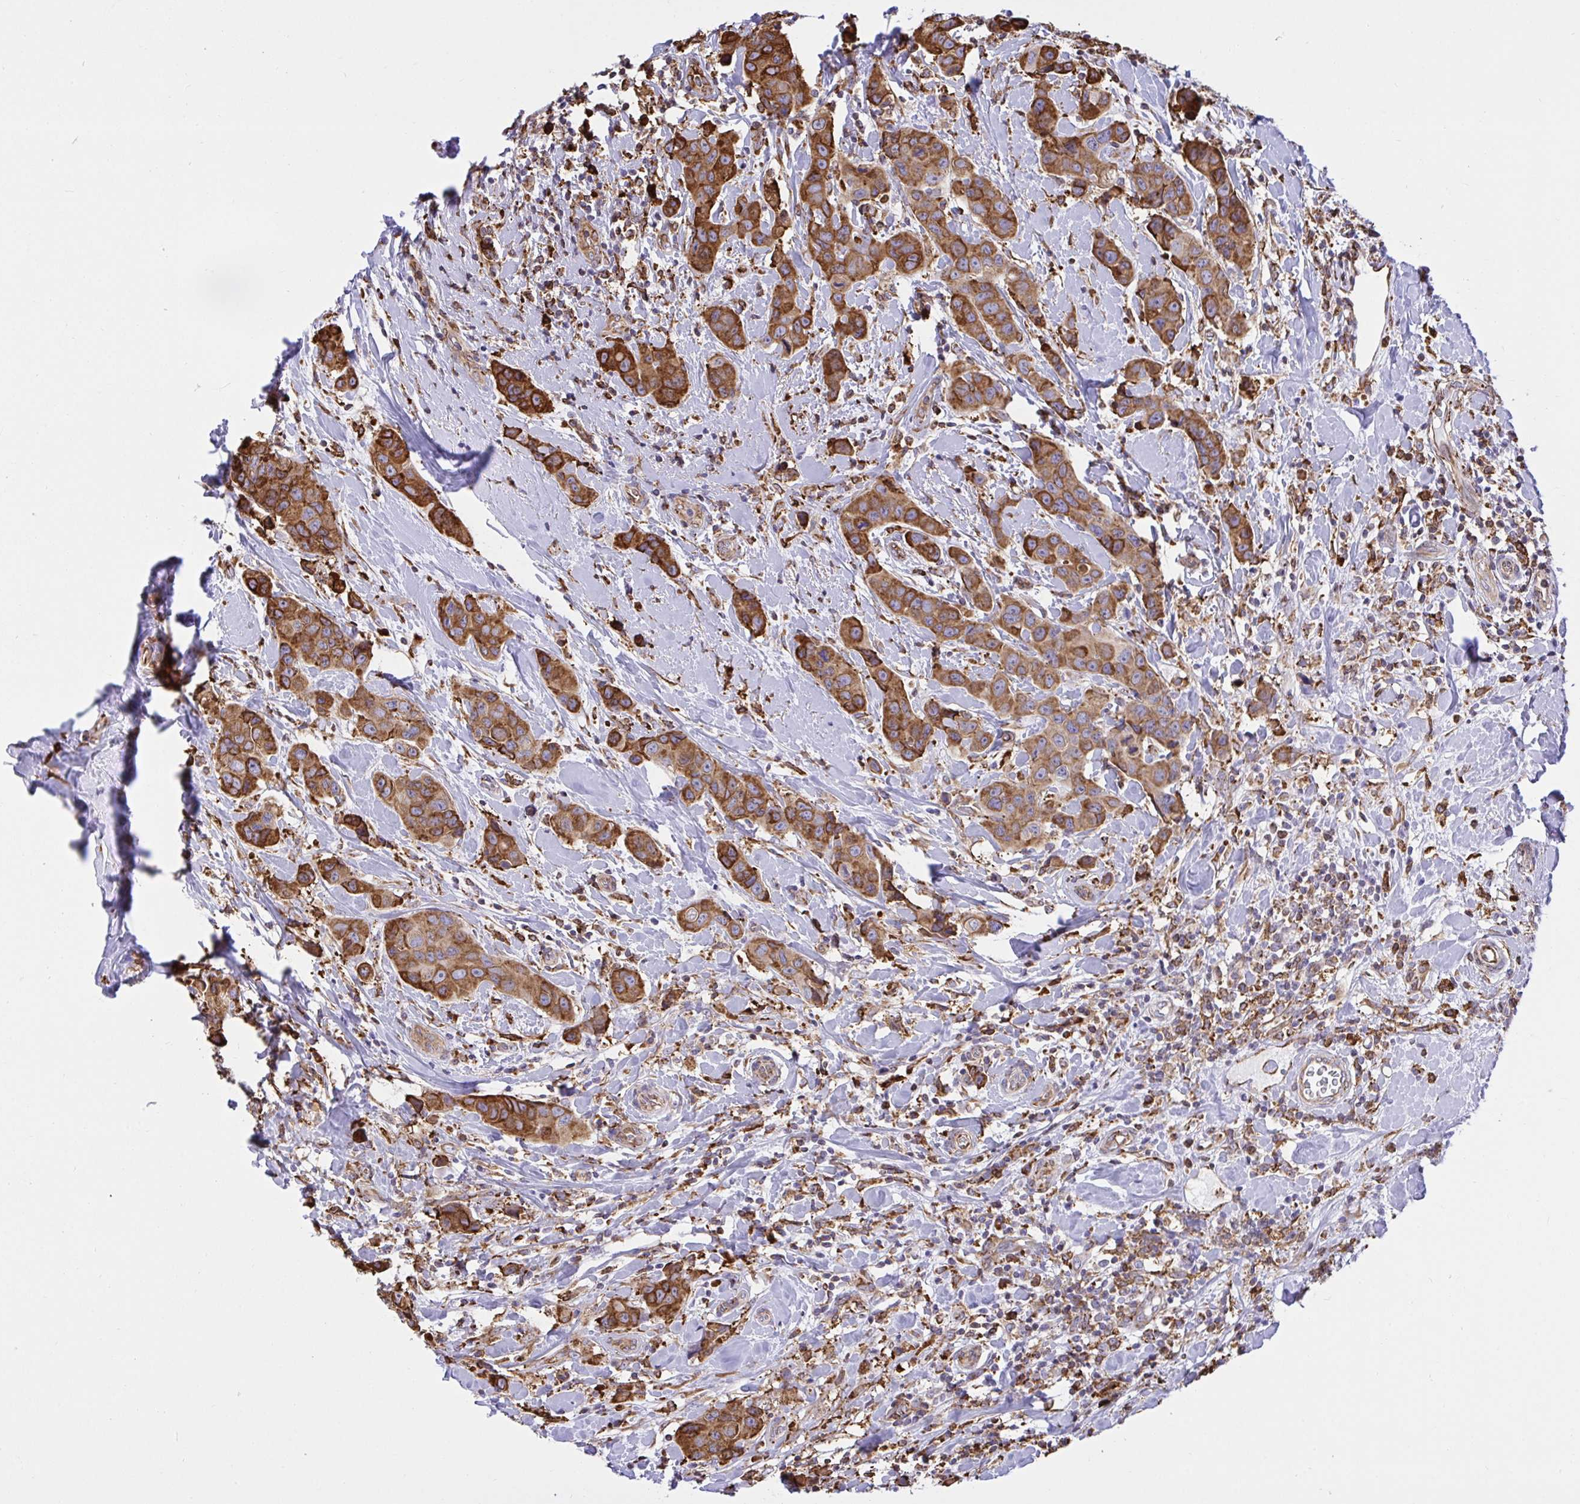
{"staining": {"intensity": "moderate", "quantity": ">75%", "location": "cytoplasmic/membranous"}, "tissue": "breast cancer", "cell_type": "Tumor cells", "image_type": "cancer", "snomed": [{"axis": "morphology", "description": "Duct carcinoma"}, {"axis": "topography", "description": "Breast"}], "caption": "The immunohistochemical stain highlights moderate cytoplasmic/membranous staining in tumor cells of breast intraductal carcinoma tissue. (Brightfield microscopy of DAB IHC at high magnification).", "gene": "CLGN", "patient": {"sex": "female", "age": 24}}